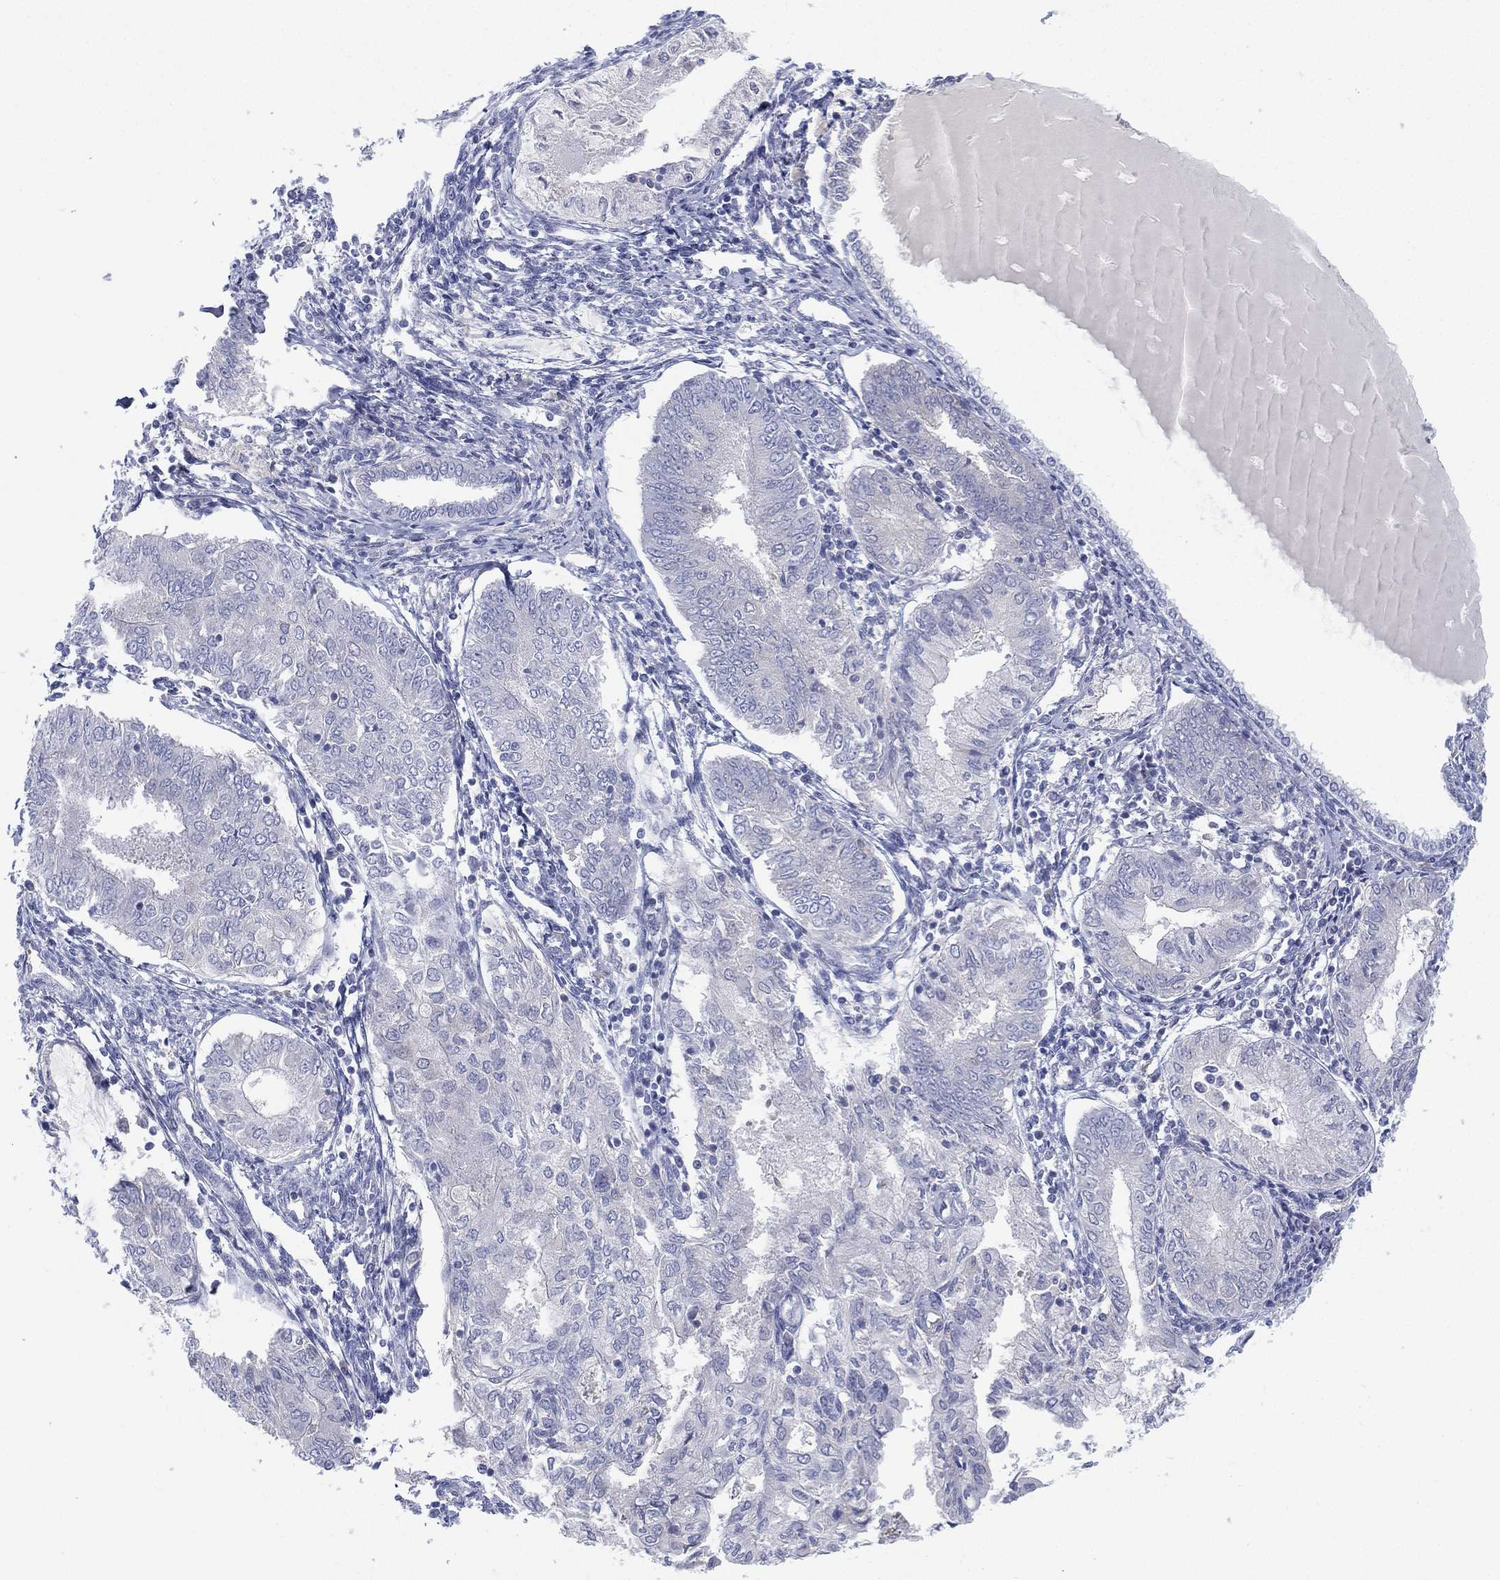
{"staining": {"intensity": "negative", "quantity": "none", "location": "none"}, "tissue": "endometrial cancer", "cell_type": "Tumor cells", "image_type": "cancer", "snomed": [{"axis": "morphology", "description": "Adenocarcinoma, NOS"}, {"axis": "topography", "description": "Endometrium"}], "caption": "Tumor cells are negative for protein expression in human adenocarcinoma (endometrial).", "gene": "CYP2D6", "patient": {"sex": "female", "age": 68}}